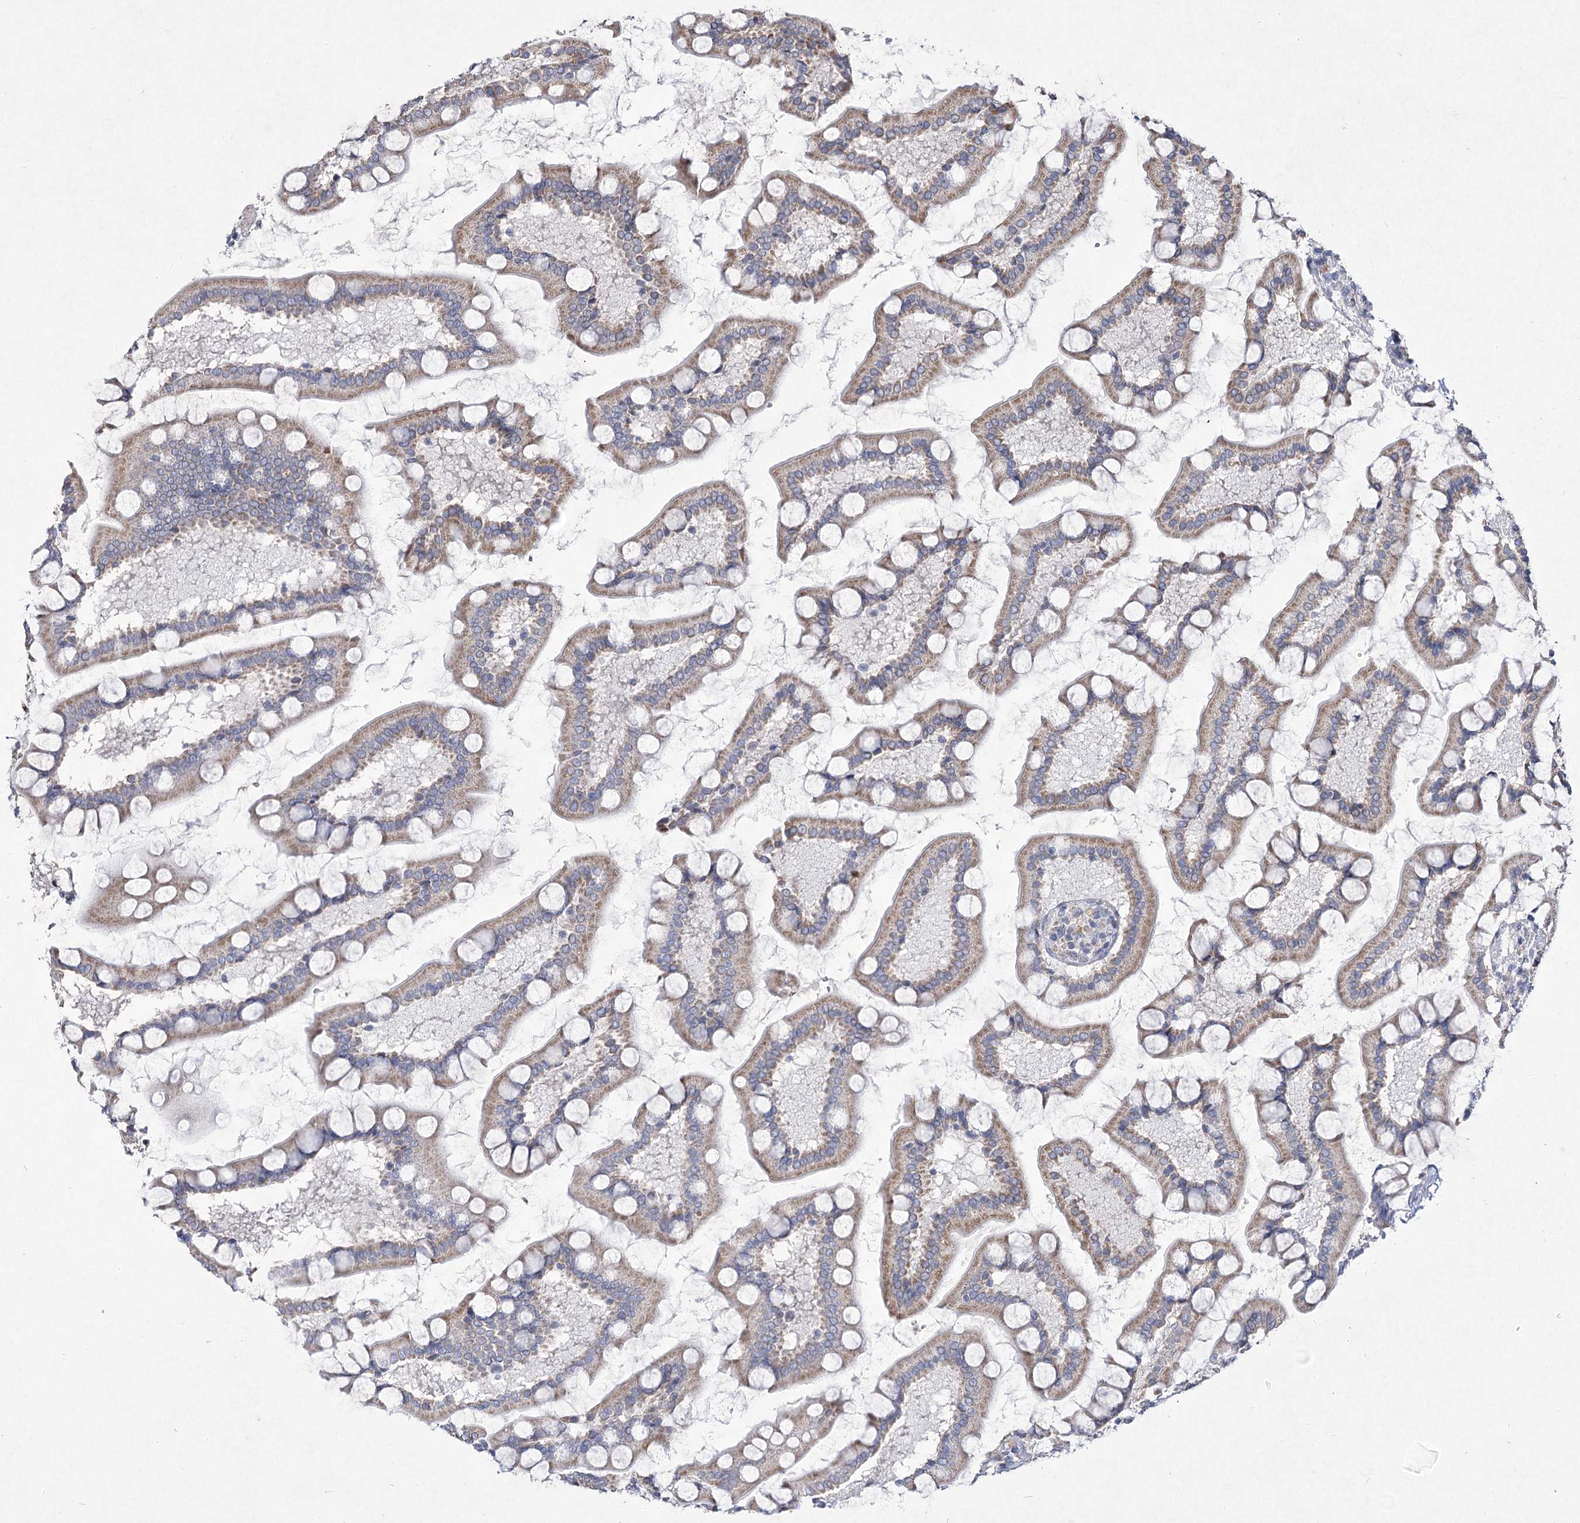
{"staining": {"intensity": "moderate", "quantity": ">75%", "location": "cytoplasmic/membranous"}, "tissue": "small intestine", "cell_type": "Glandular cells", "image_type": "normal", "snomed": [{"axis": "morphology", "description": "Normal tissue, NOS"}, {"axis": "topography", "description": "Small intestine"}], "caption": "A high-resolution photomicrograph shows immunohistochemistry staining of unremarkable small intestine, which exhibits moderate cytoplasmic/membranous expression in about >75% of glandular cells.", "gene": "PDHB", "patient": {"sex": "male", "age": 41}}